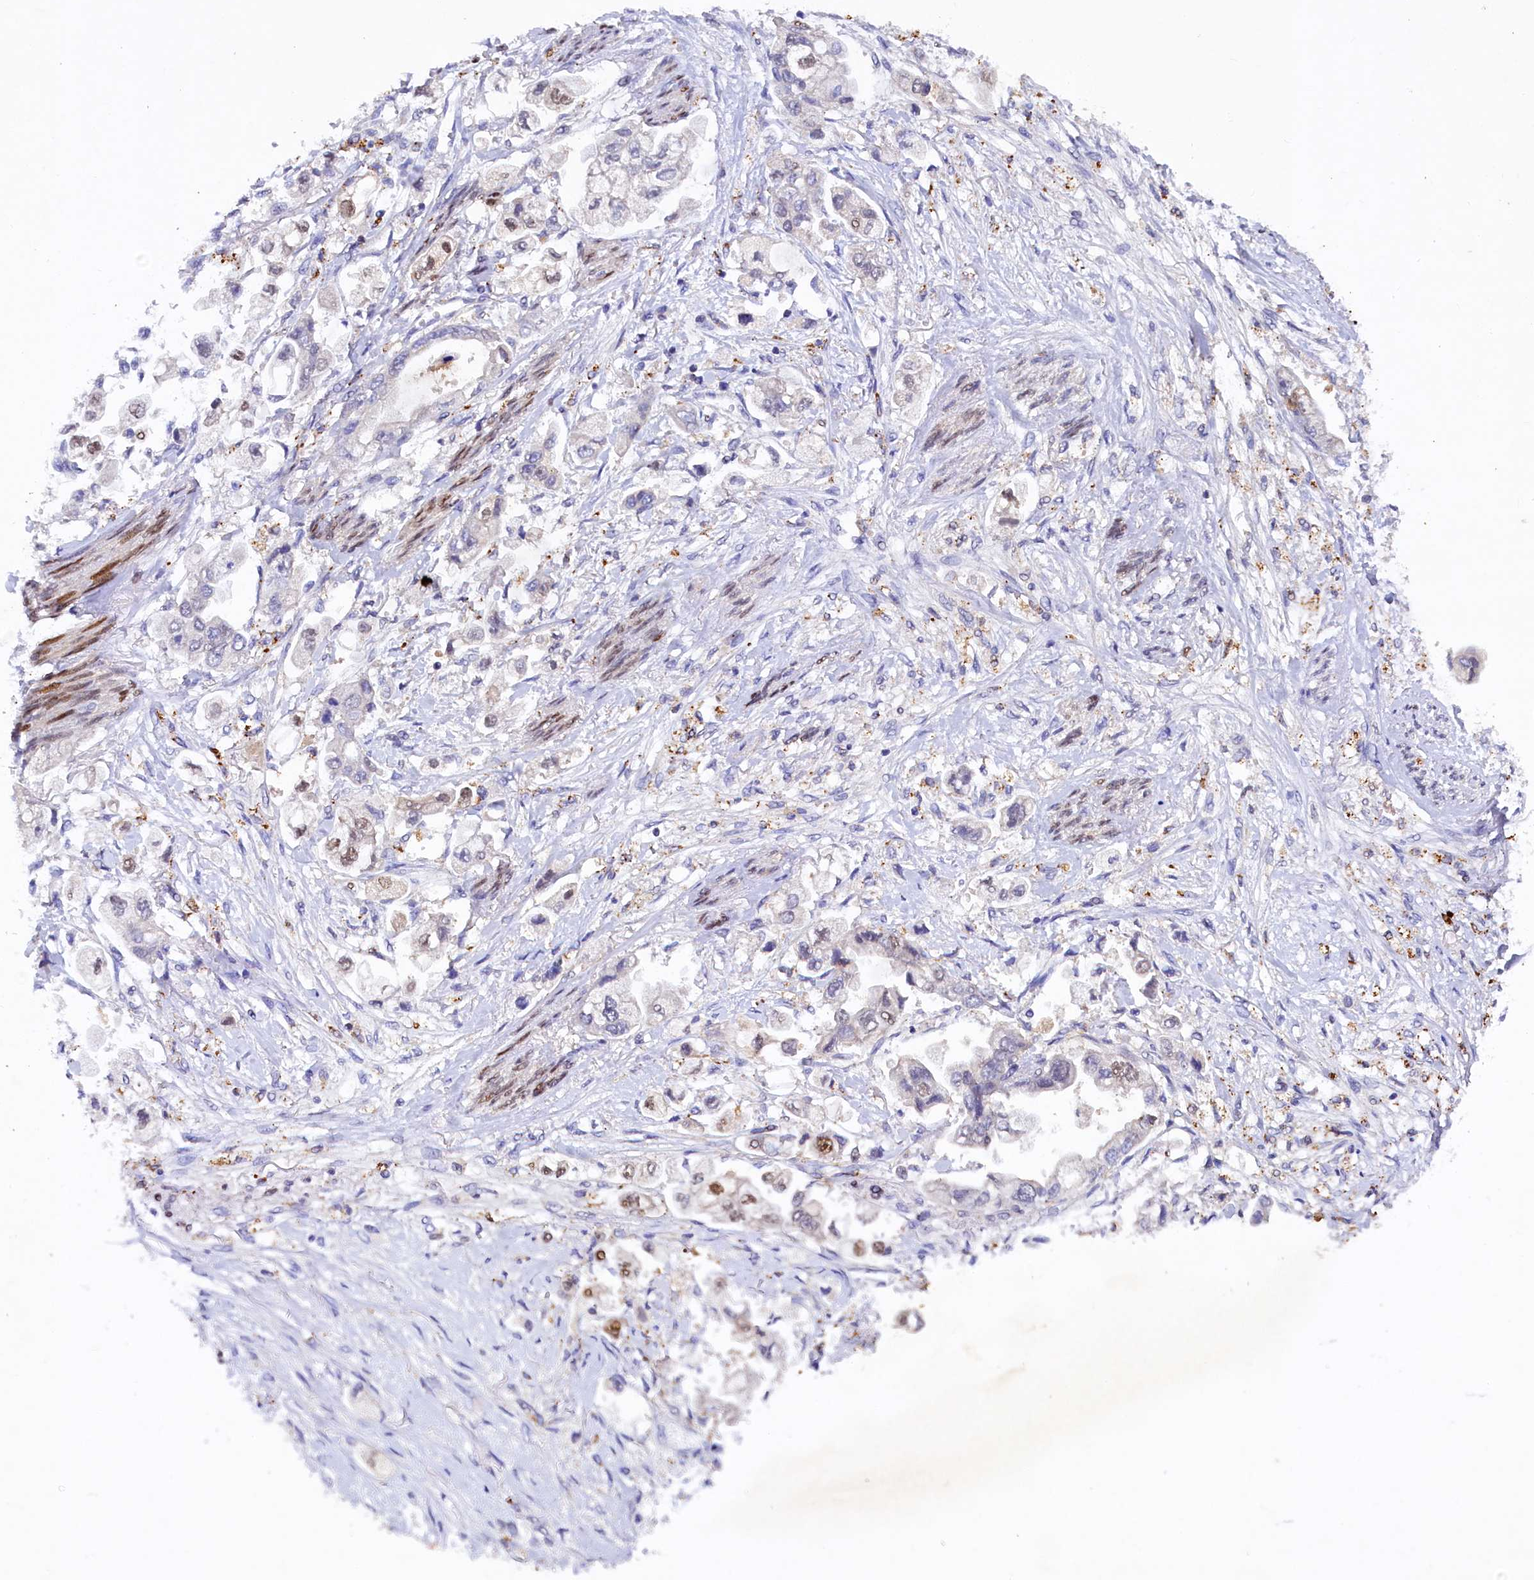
{"staining": {"intensity": "moderate", "quantity": "<25%", "location": "nuclear"}, "tissue": "stomach cancer", "cell_type": "Tumor cells", "image_type": "cancer", "snomed": [{"axis": "morphology", "description": "Adenocarcinoma, NOS"}, {"axis": "topography", "description": "Stomach"}], "caption": "Stomach adenocarcinoma stained for a protein shows moderate nuclear positivity in tumor cells. (IHC, brightfield microscopy, high magnification).", "gene": "TGDS", "patient": {"sex": "male", "age": 62}}